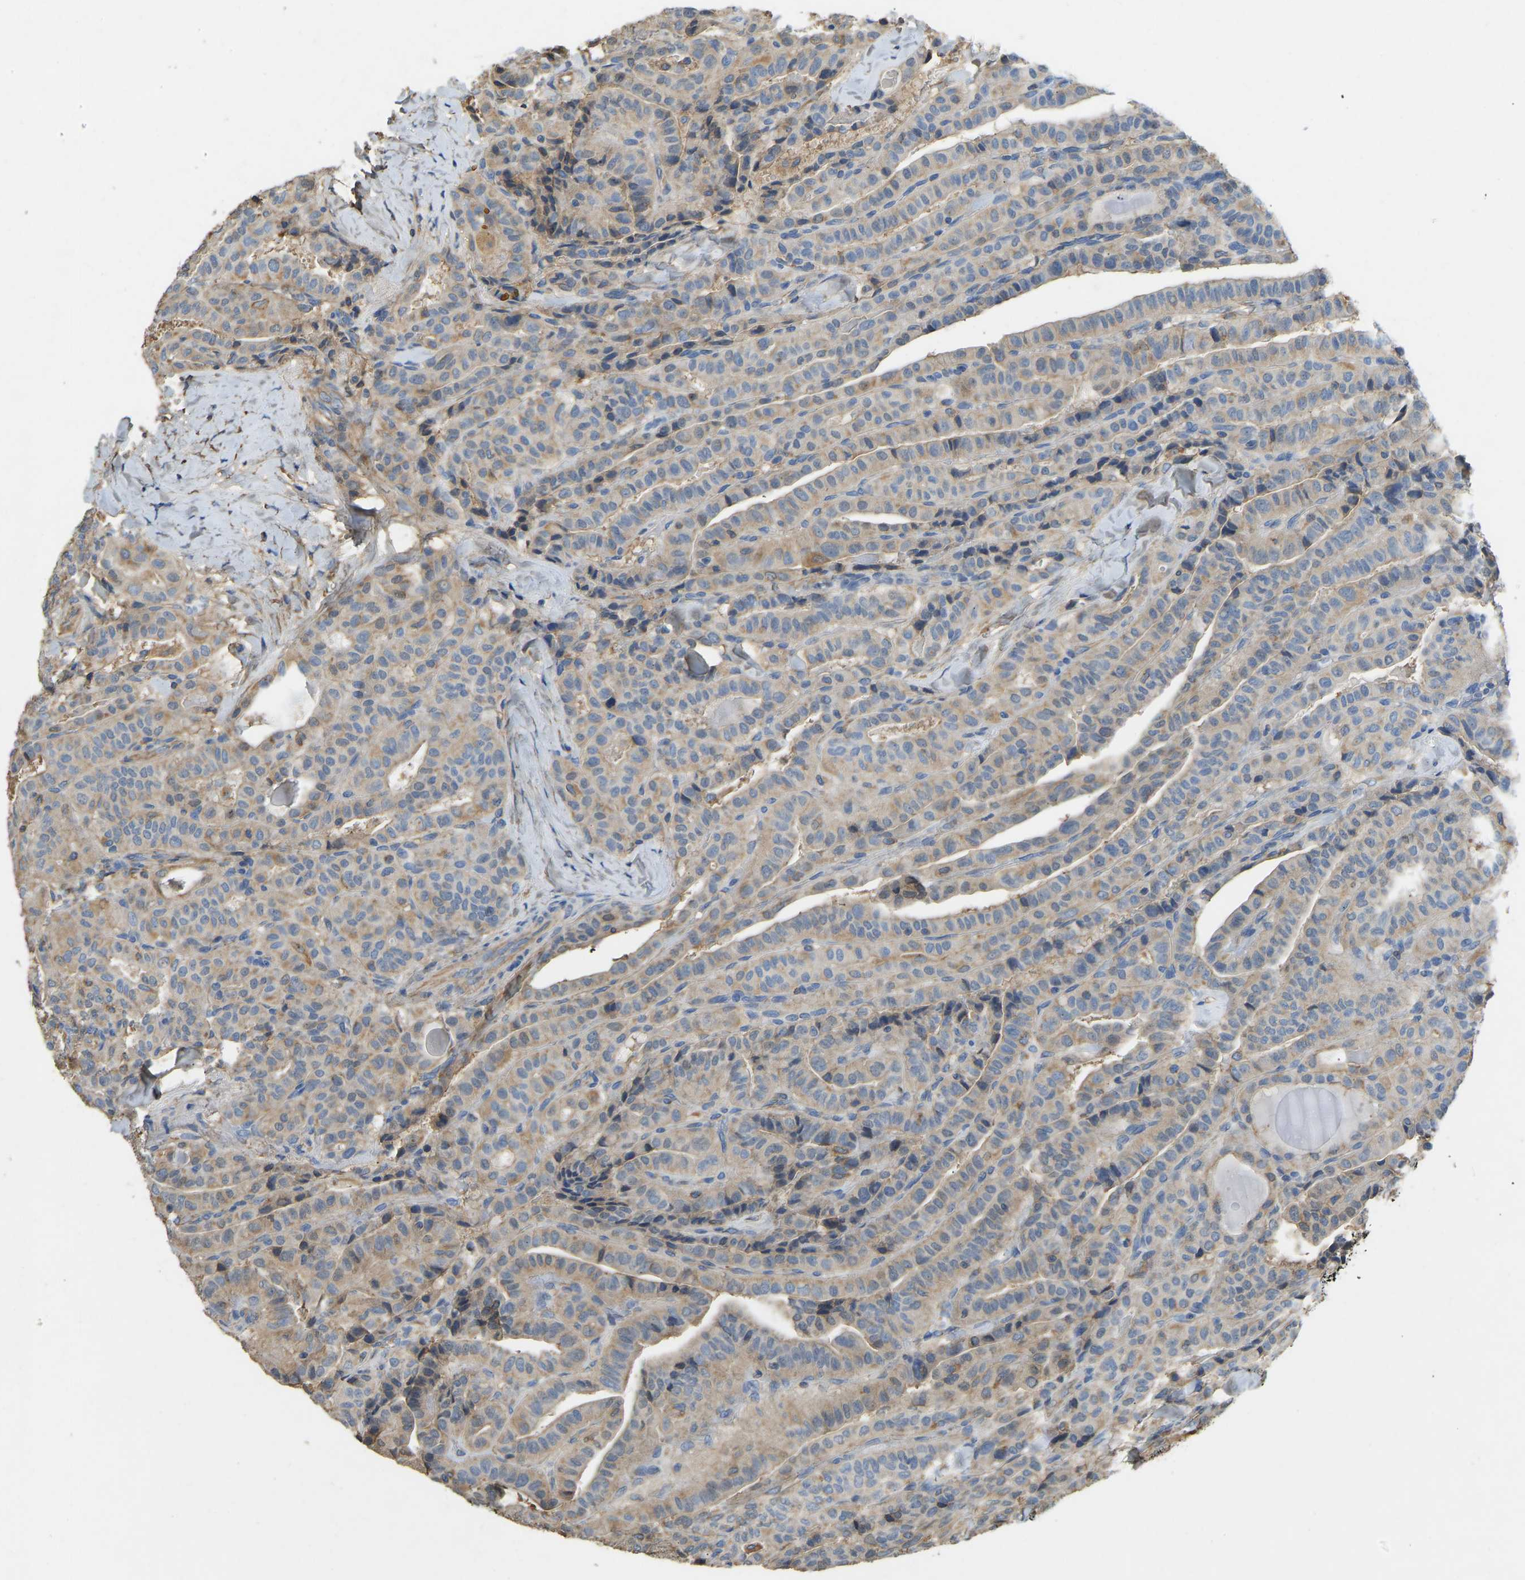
{"staining": {"intensity": "moderate", "quantity": ">75%", "location": "cytoplasmic/membranous"}, "tissue": "thyroid cancer", "cell_type": "Tumor cells", "image_type": "cancer", "snomed": [{"axis": "morphology", "description": "Papillary adenocarcinoma, NOS"}, {"axis": "topography", "description": "Thyroid gland"}], "caption": "Protein expression analysis of human thyroid cancer (papillary adenocarcinoma) reveals moderate cytoplasmic/membranous positivity in approximately >75% of tumor cells.", "gene": "TECTA", "patient": {"sex": "male", "age": 77}}